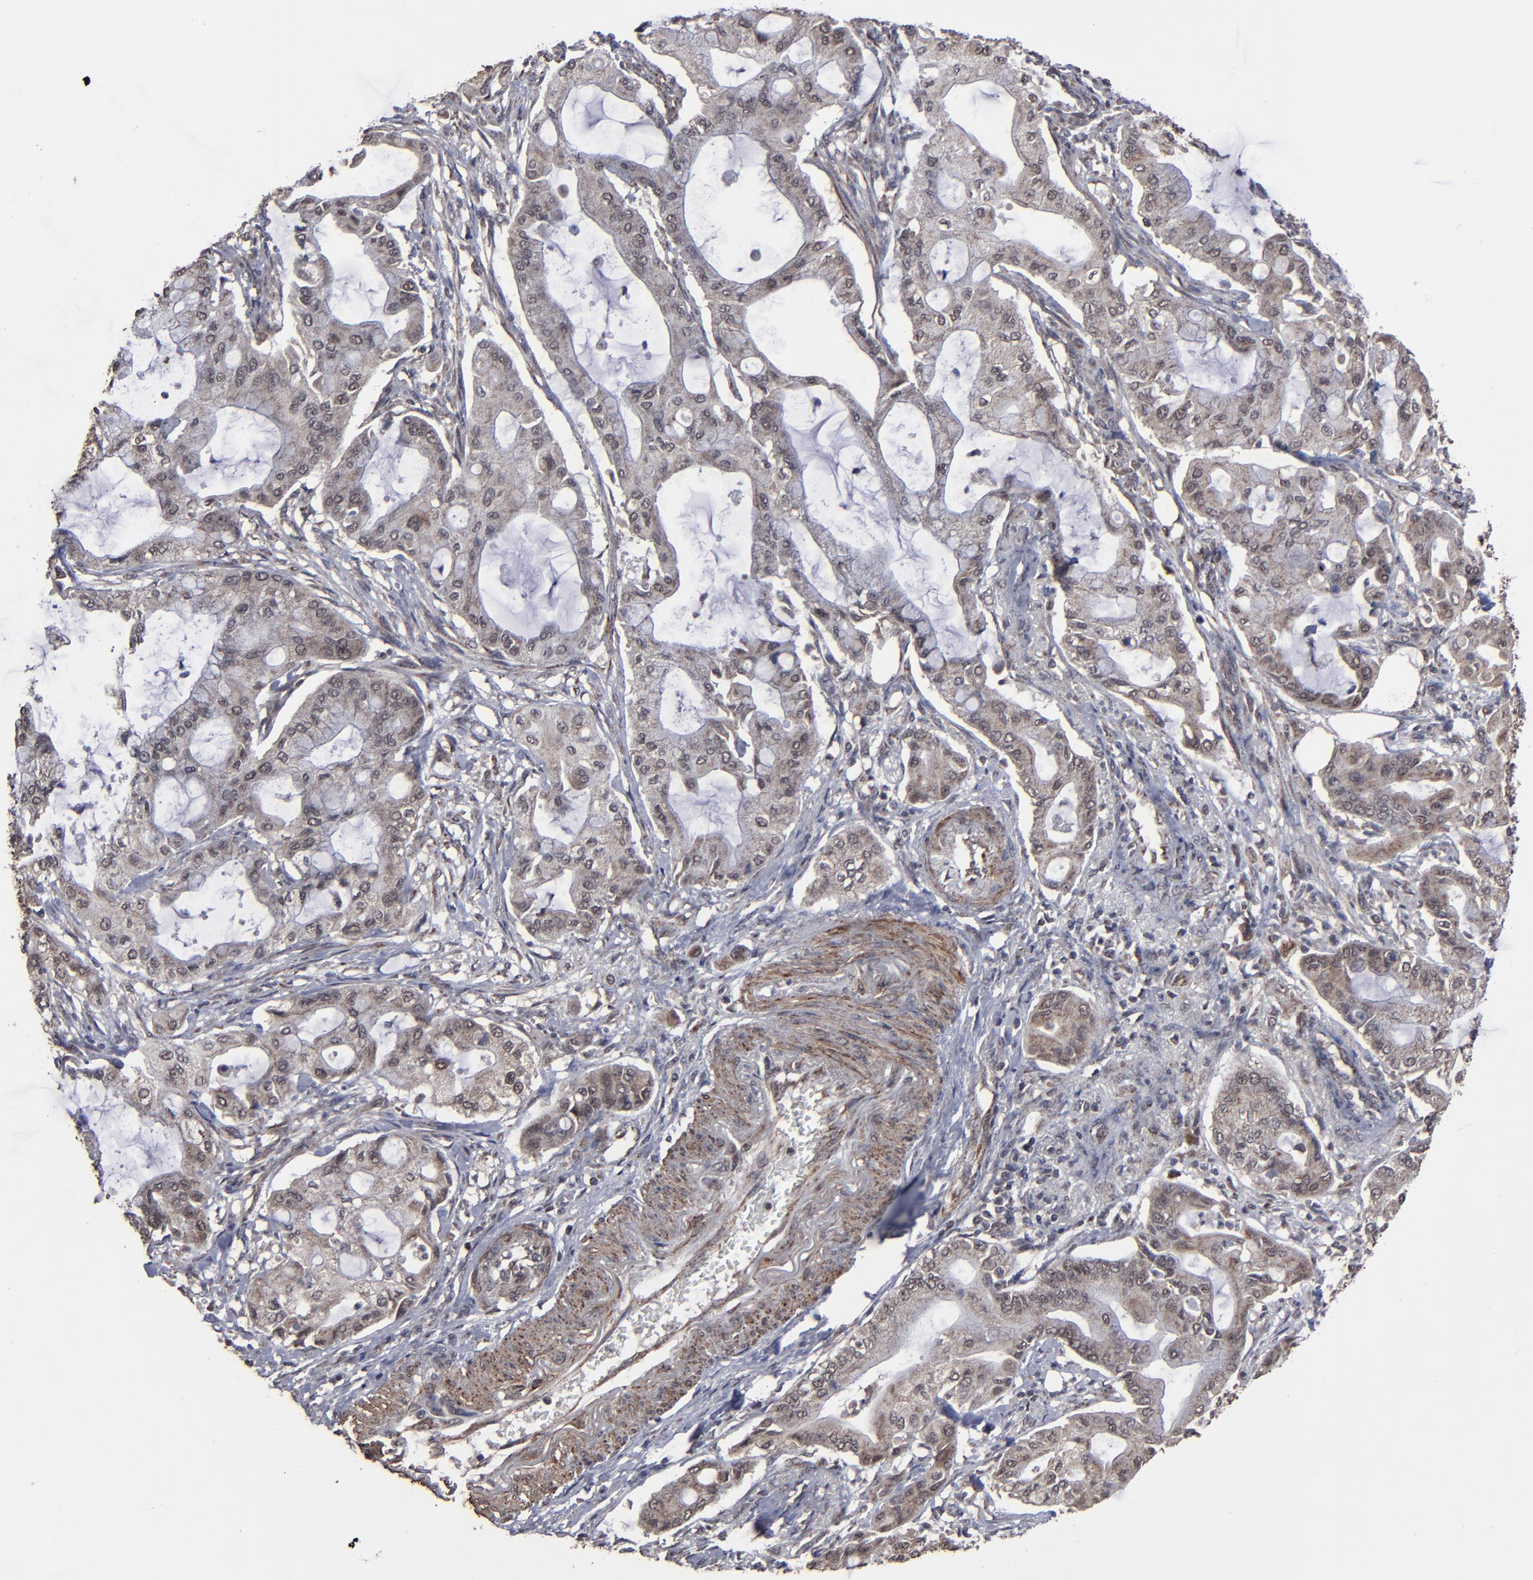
{"staining": {"intensity": "weak", "quantity": ">75%", "location": "cytoplasmic/membranous"}, "tissue": "pancreatic cancer", "cell_type": "Tumor cells", "image_type": "cancer", "snomed": [{"axis": "morphology", "description": "Adenocarcinoma, NOS"}, {"axis": "morphology", "description": "Adenocarcinoma, metastatic, NOS"}, {"axis": "topography", "description": "Lymph node"}, {"axis": "topography", "description": "Pancreas"}, {"axis": "topography", "description": "Duodenum"}], "caption": "Protein positivity by IHC reveals weak cytoplasmic/membranous positivity in about >75% of tumor cells in pancreatic cancer (metastatic adenocarcinoma).", "gene": "BNIP3", "patient": {"sex": "female", "age": 64}}